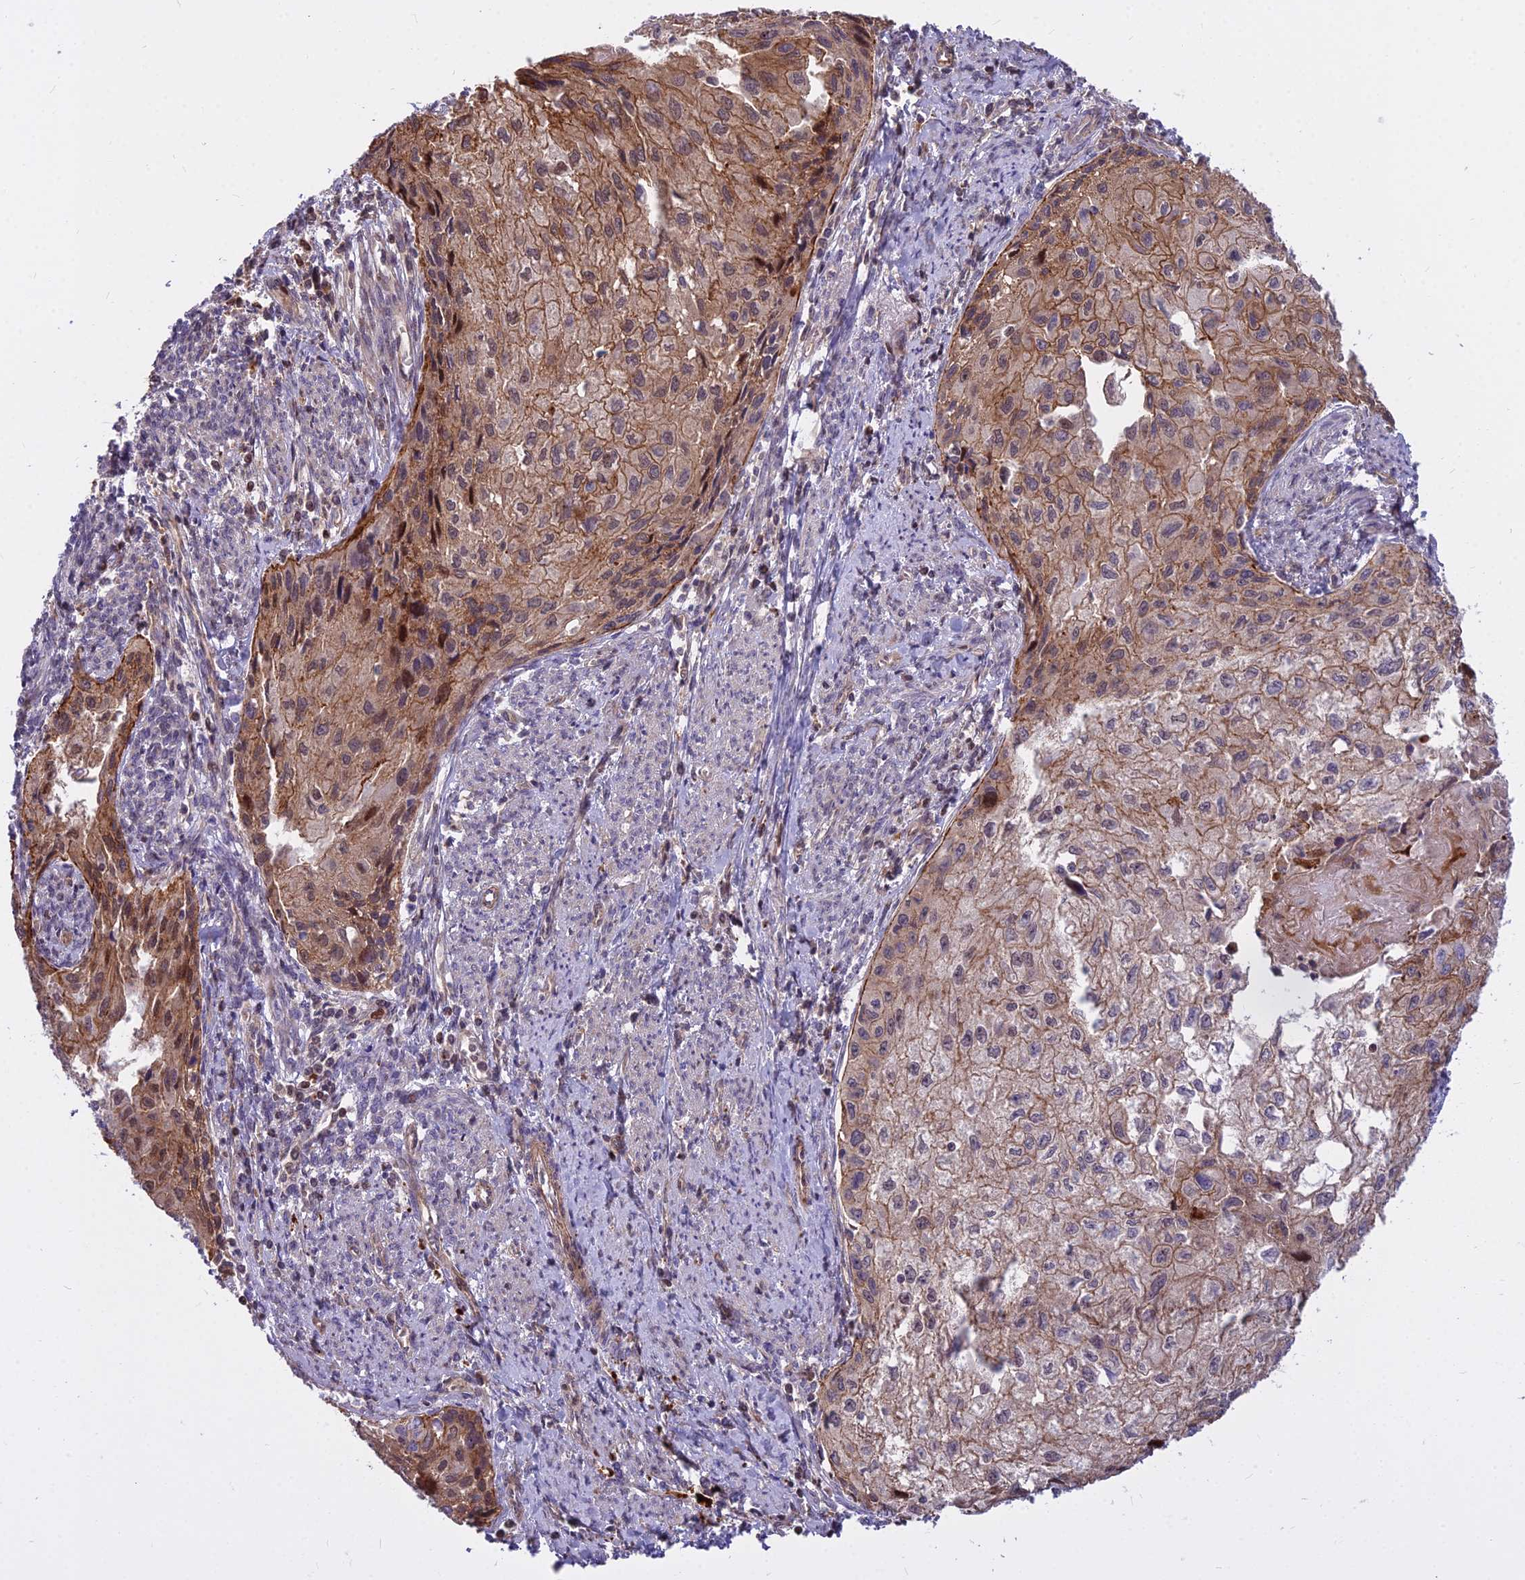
{"staining": {"intensity": "moderate", "quantity": "25%-75%", "location": "cytoplasmic/membranous,nuclear"}, "tissue": "cervical cancer", "cell_type": "Tumor cells", "image_type": "cancer", "snomed": [{"axis": "morphology", "description": "Squamous cell carcinoma, NOS"}, {"axis": "topography", "description": "Cervix"}], "caption": "Immunohistochemistry (IHC) image of neoplastic tissue: cervical cancer (squamous cell carcinoma) stained using IHC shows medium levels of moderate protein expression localized specifically in the cytoplasmic/membranous and nuclear of tumor cells, appearing as a cytoplasmic/membranous and nuclear brown color.", "gene": "GLYATL3", "patient": {"sex": "female", "age": 67}}